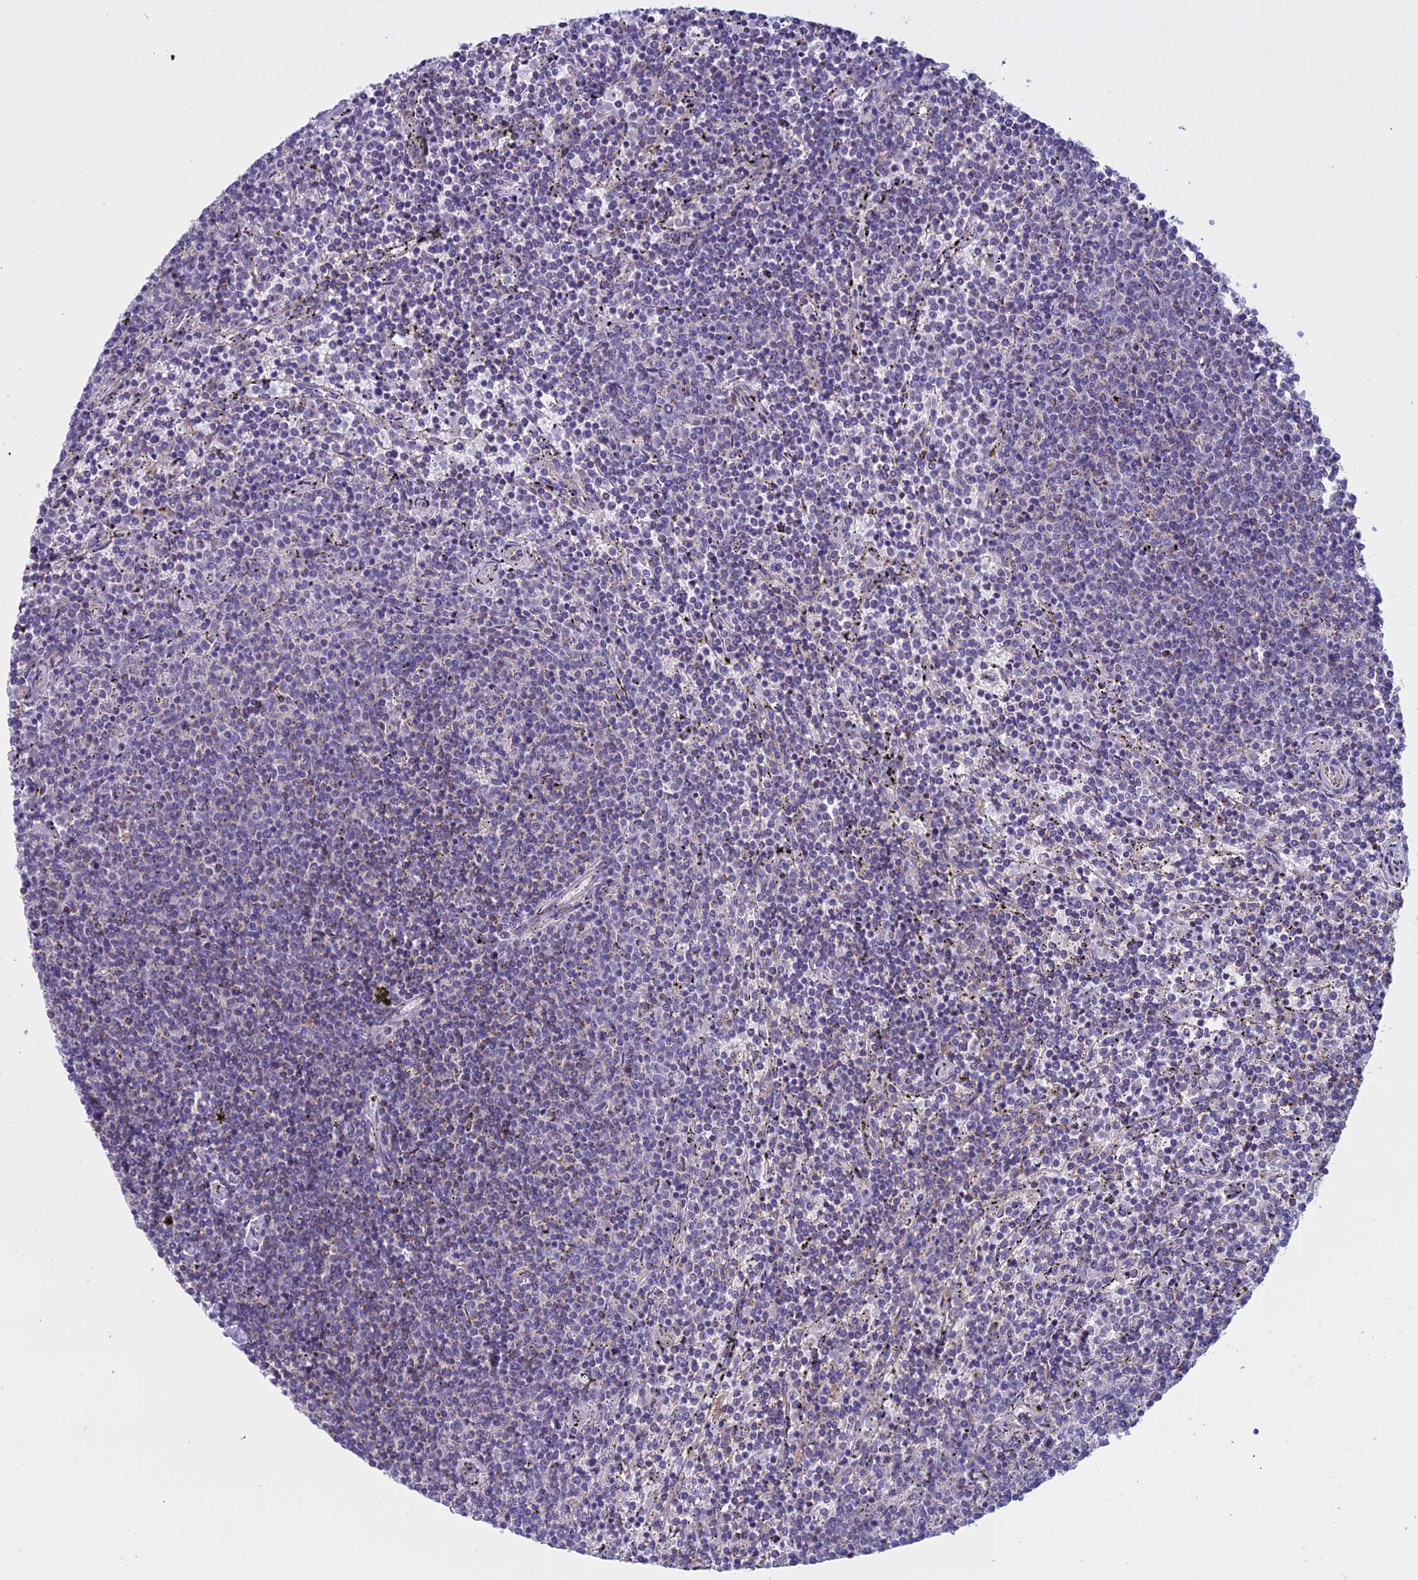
{"staining": {"intensity": "negative", "quantity": "none", "location": "none"}, "tissue": "lymphoma", "cell_type": "Tumor cells", "image_type": "cancer", "snomed": [{"axis": "morphology", "description": "Malignant lymphoma, non-Hodgkin's type, Low grade"}, {"axis": "topography", "description": "Spleen"}], "caption": "Tumor cells are negative for protein expression in human lymphoma.", "gene": "DCTN5", "patient": {"sex": "female", "age": 50}}